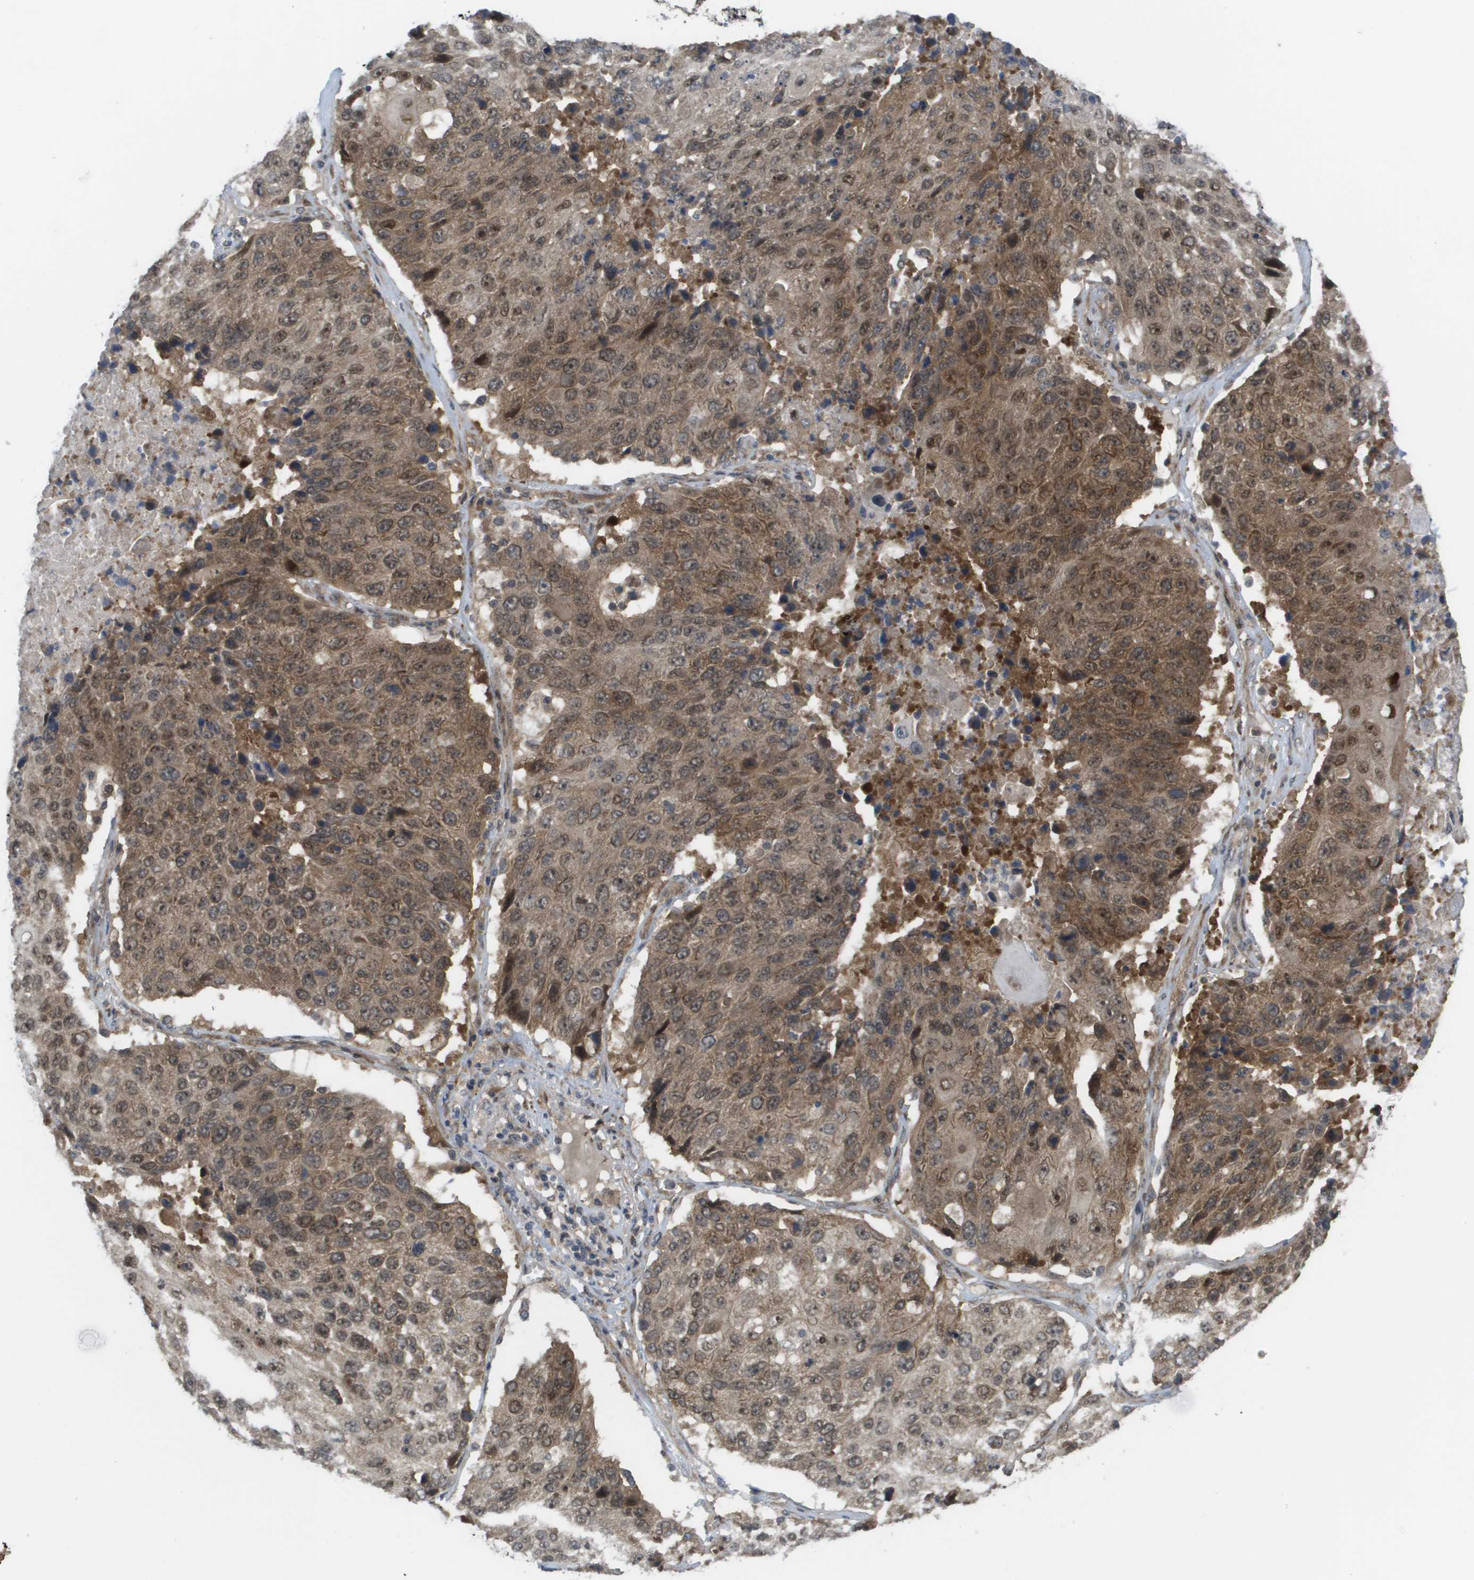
{"staining": {"intensity": "moderate", "quantity": ">75%", "location": "cytoplasmic/membranous"}, "tissue": "lung cancer", "cell_type": "Tumor cells", "image_type": "cancer", "snomed": [{"axis": "morphology", "description": "Squamous cell carcinoma, NOS"}, {"axis": "topography", "description": "Lung"}], "caption": "Protein staining of squamous cell carcinoma (lung) tissue demonstrates moderate cytoplasmic/membranous positivity in approximately >75% of tumor cells. The staining is performed using DAB brown chromogen to label protein expression. The nuclei are counter-stained blue using hematoxylin.", "gene": "CTPS2", "patient": {"sex": "male", "age": 61}}